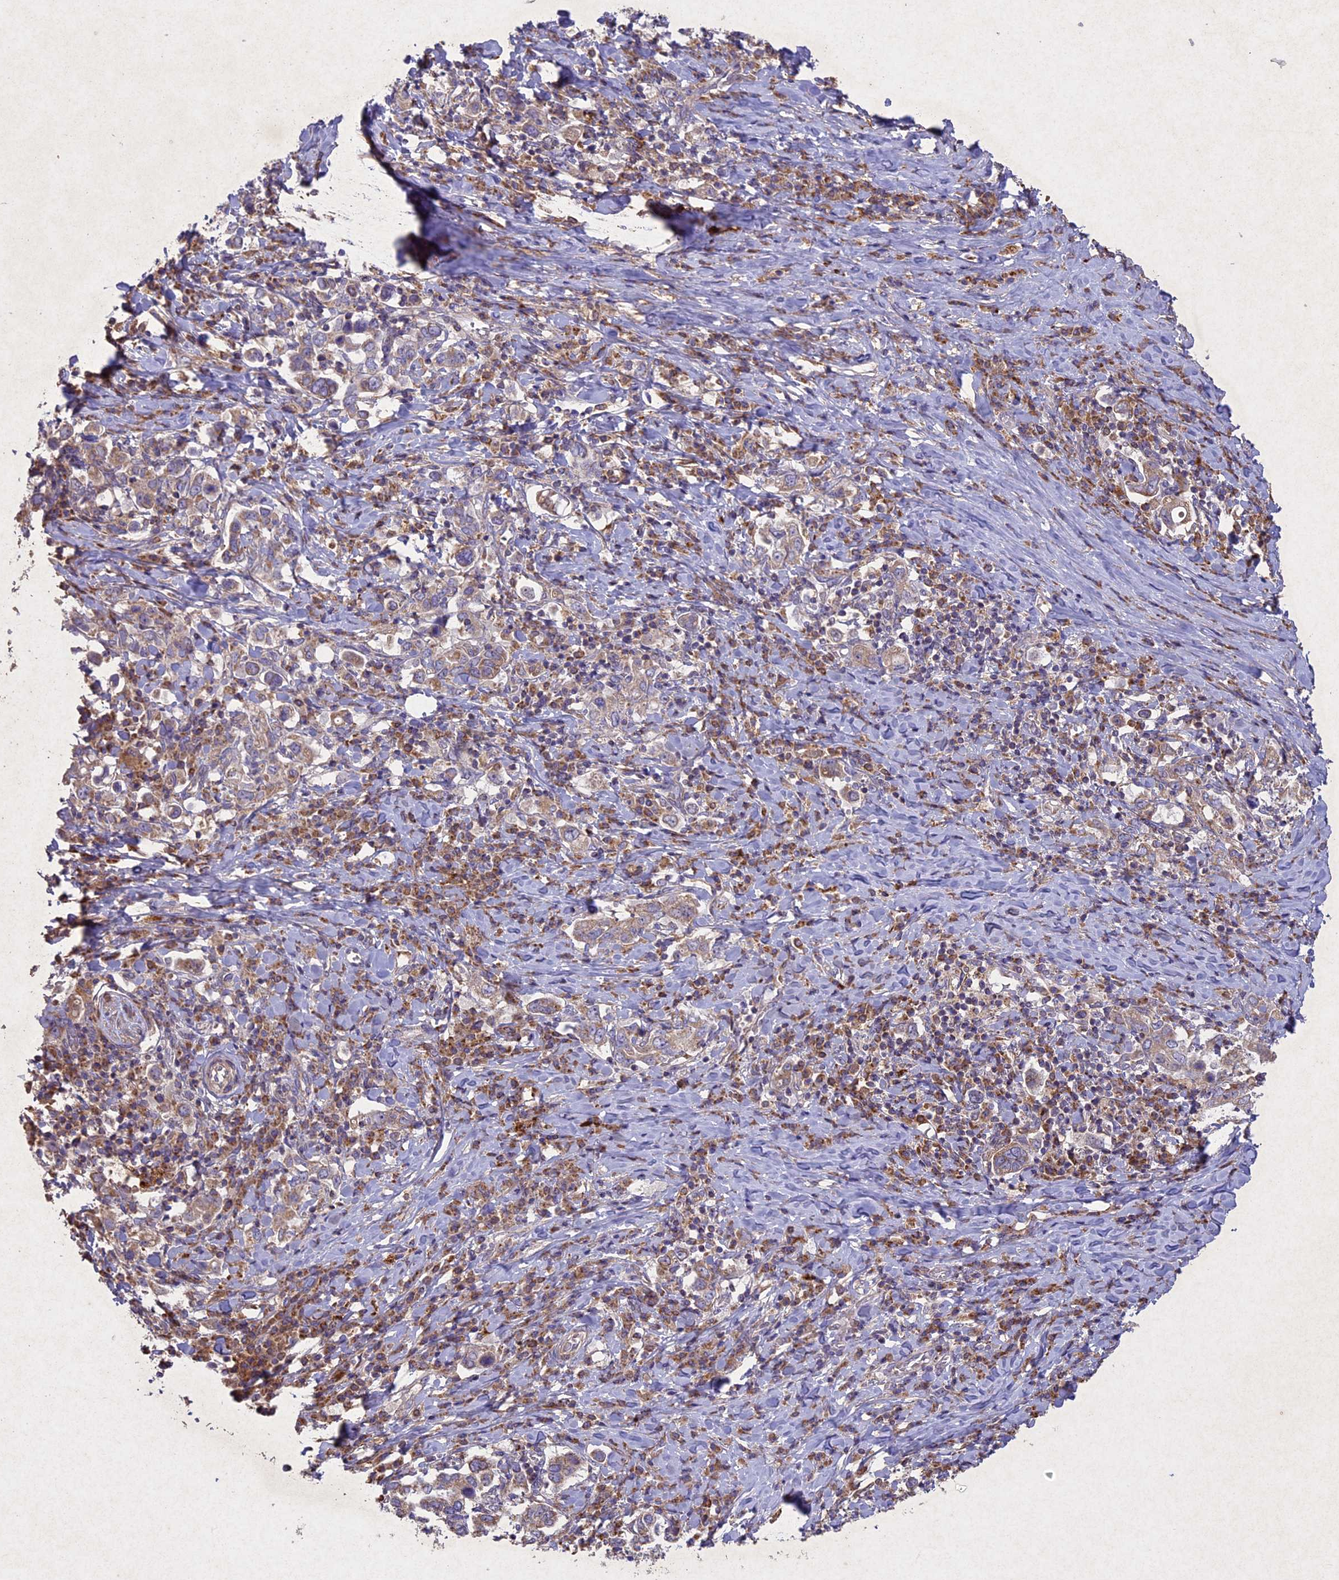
{"staining": {"intensity": "weak", "quantity": "<25%", "location": "cytoplasmic/membranous"}, "tissue": "stomach cancer", "cell_type": "Tumor cells", "image_type": "cancer", "snomed": [{"axis": "morphology", "description": "Adenocarcinoma, NOS"}, {"axis": "topography", "description": "Stomach, upper"}, {"axis": "topography", "description": "Stomach"}], "caption": "The micrograph reveals no staining of tumor cells in stomach cancer. Brightfield microscopy of immunohistochemistry (IHC) stained with DAB (3,3'-diaminobenzidine) (brown) and hematoxylin (blue), captured at high magnification.", "gene": "CIAO2B", "patient": {"sex": "male", "age": 62}}